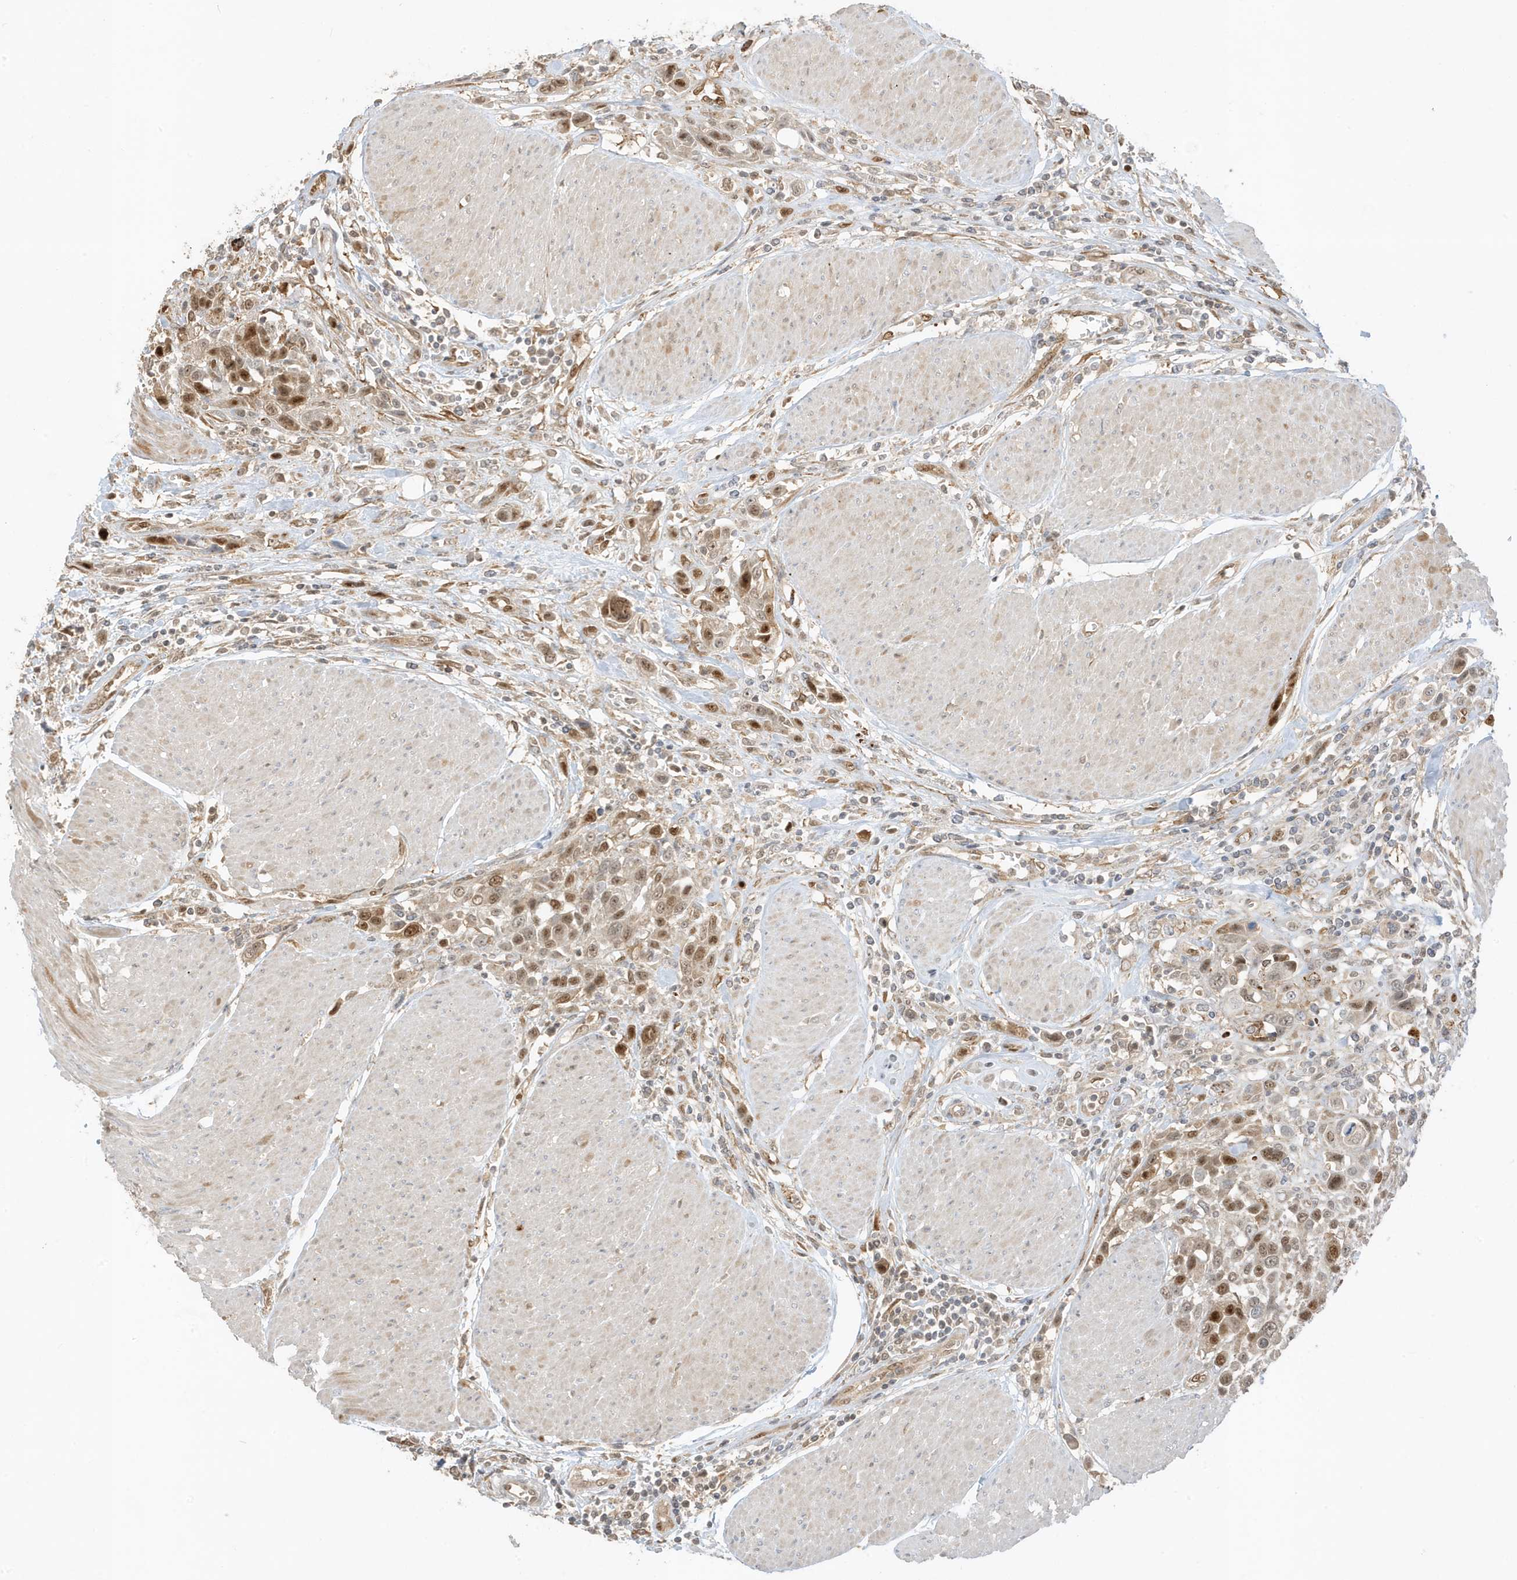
{"staining": {"intensity": "moderate", "quantity": "25%-75%", "location": "cytoplasmic/membranous,nuclear"}, "tissue": "urothelial cancer", "cell_type": "Tumor cells", "image_type": "cancer", "snomed": [{"axis": "morphology", "description": "Urothelial carcinoma, High grade"}, {"axis": "topography", "description": "Urinary bladder"}], "caption": "A histopathology image of urothelial cancer stained for a protein shows moderate cytoplasmic/membranous and nuclear brown staining in tumor cells. (DAB (3,3'-diaminobenzidine) IHC with brightfield microscopy, high magnification).", "gene": "ZBTB41", "patient": {"sex": "male", "age": 50}}